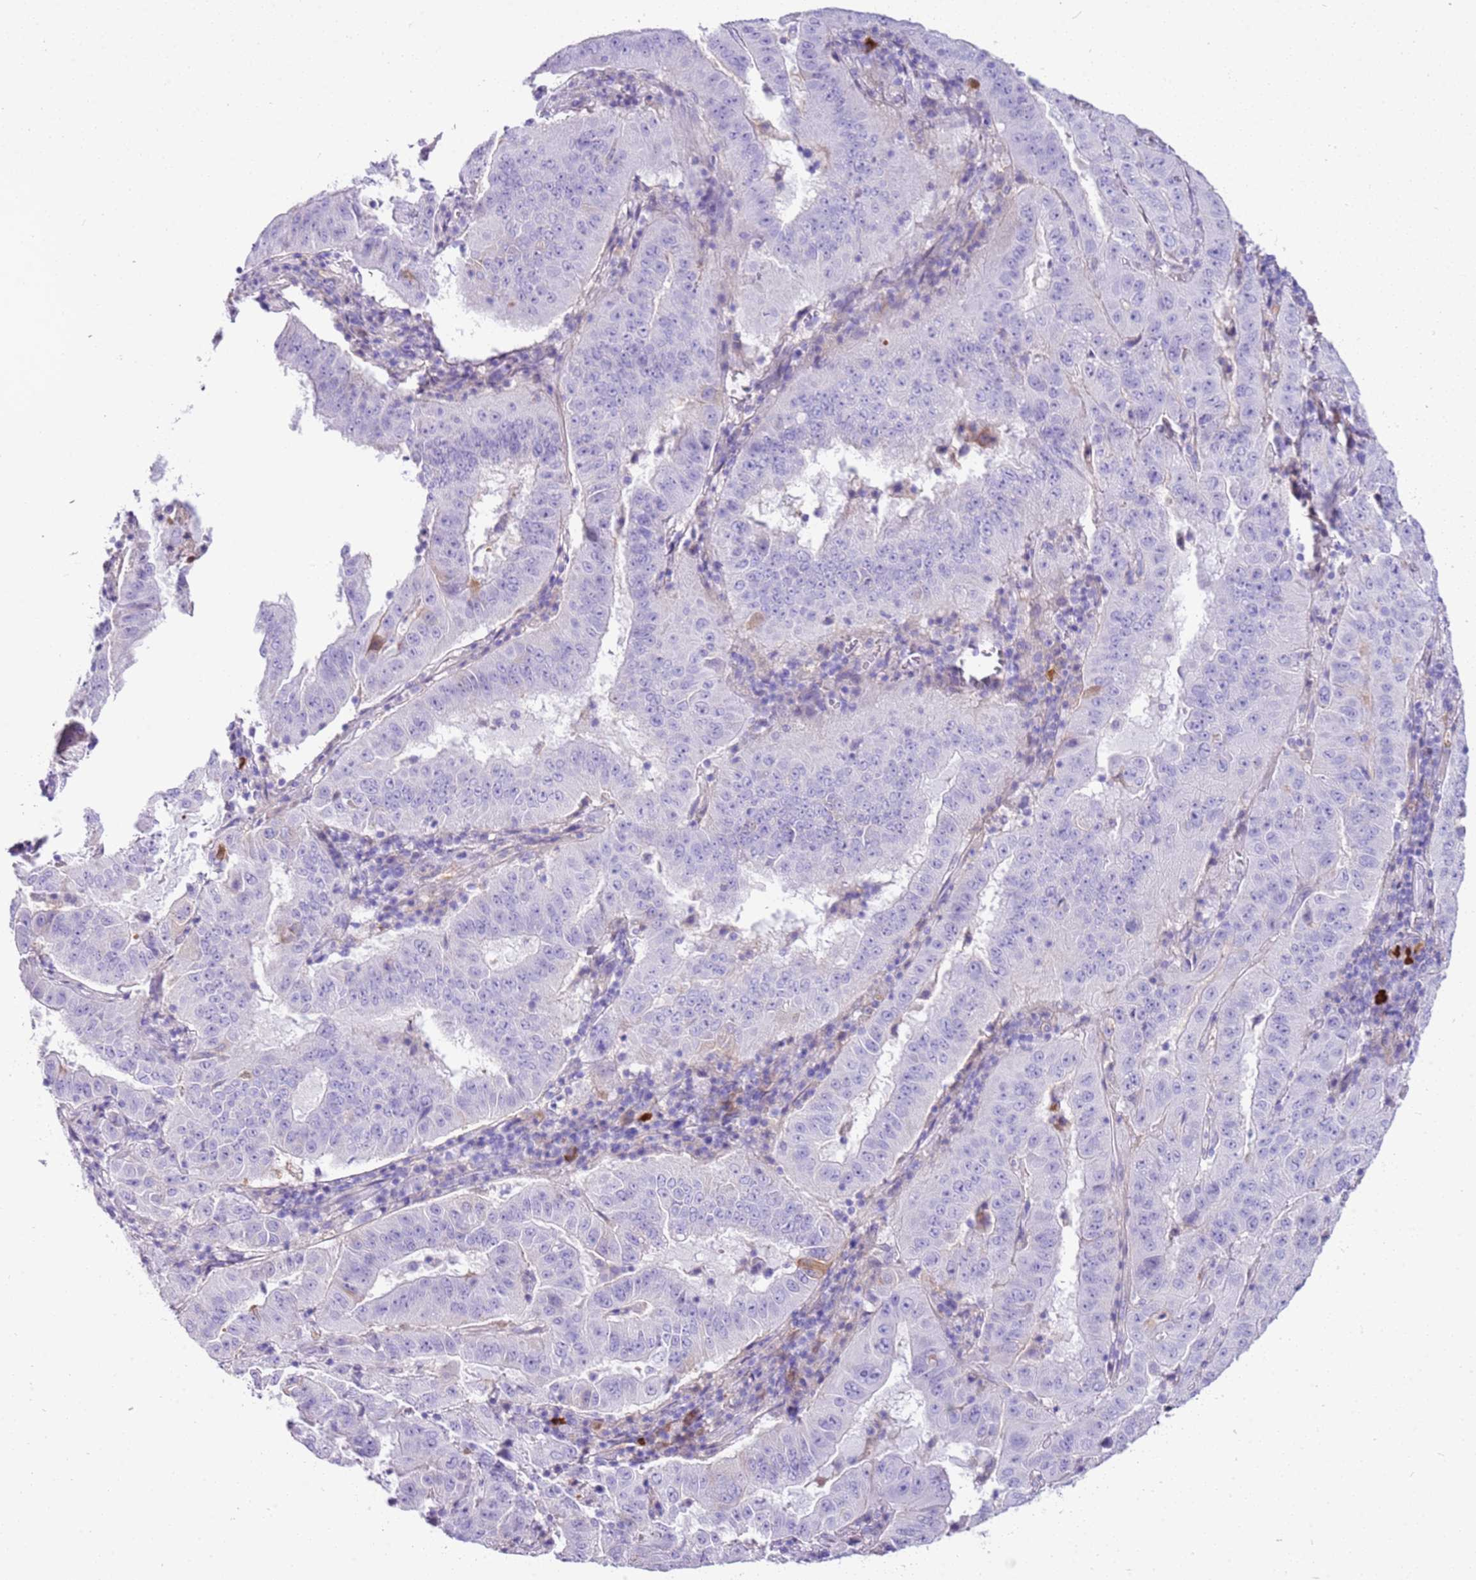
{"staining": {"intensity": "negative", "quantity": "none", "location": "none"}, "tissue": "pancreatic cancer", "cell_type": "Tumor cells", "image_type": "cancer", "snomed": [{"axis": "morphology", "description": "Adenocarcinoma, NOS"}, {"axis": "topography", "description": "Pancreas"}], "caption": "Photomicrograph shows no significant protein staining in tumor cells of pancreatic adenocarcinoma.", "gene": "IGKV3D-11", "patient": {"sex": "male", "age": 63}}